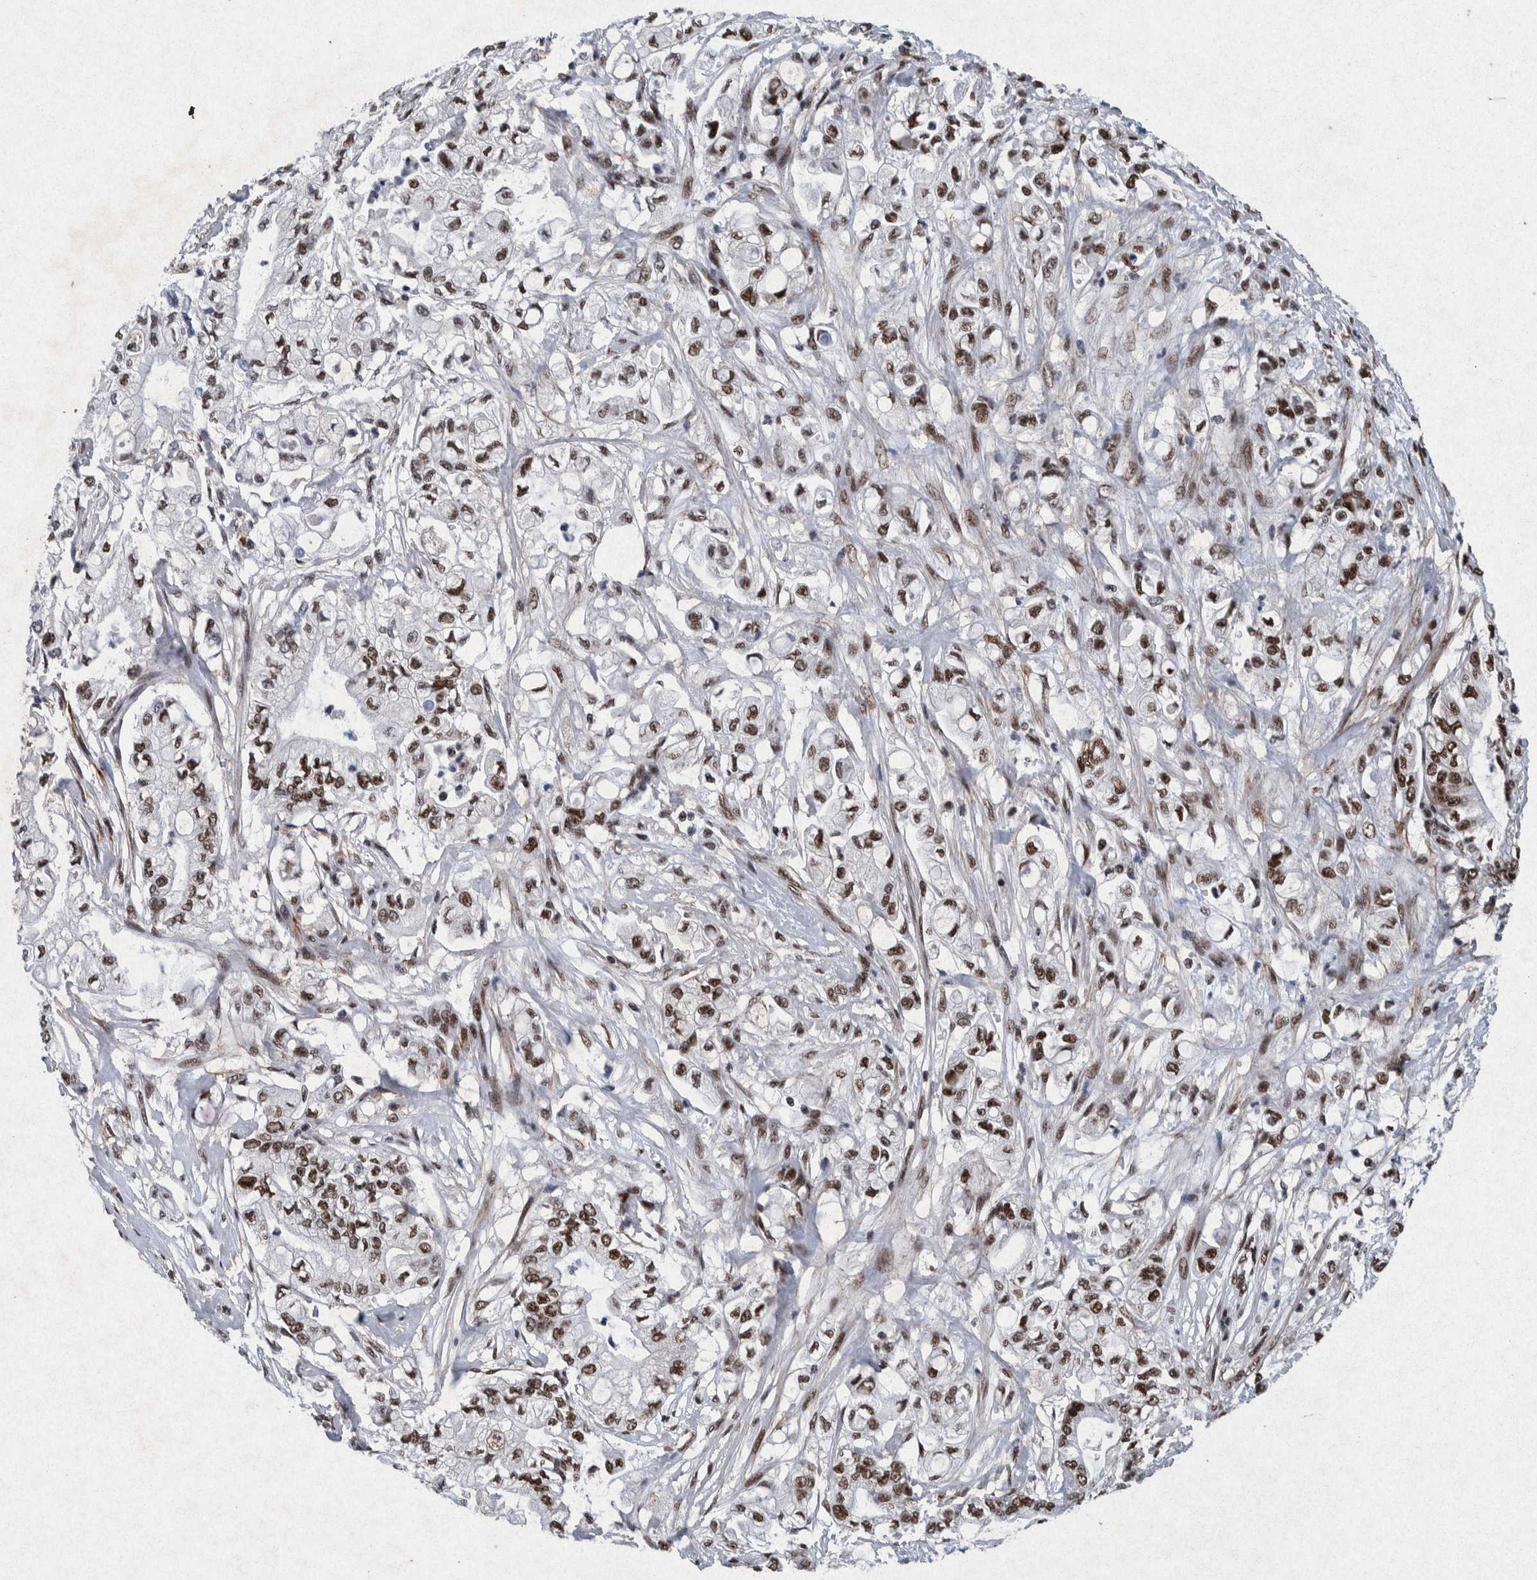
{"staining": {"intensity": "moderate", "quantity": ">75%", "location": "nuclear"}, "tissue": "pancreatic cancer", "cell_type": "Tumor cells", "image_type": "cancer", "snomed": [{"axis": "morphology", "description": "Adenocarcinoma, NOS"}, {"axis": "topography", "description": "Pancreas"}], "caption": "A brown stain shows moderate nuclear staining of a protein in adenocarcinoma (pancreatic) tumor cells.", "gene": "TAF10", "patient": {"sex": "male", "age": 79}}